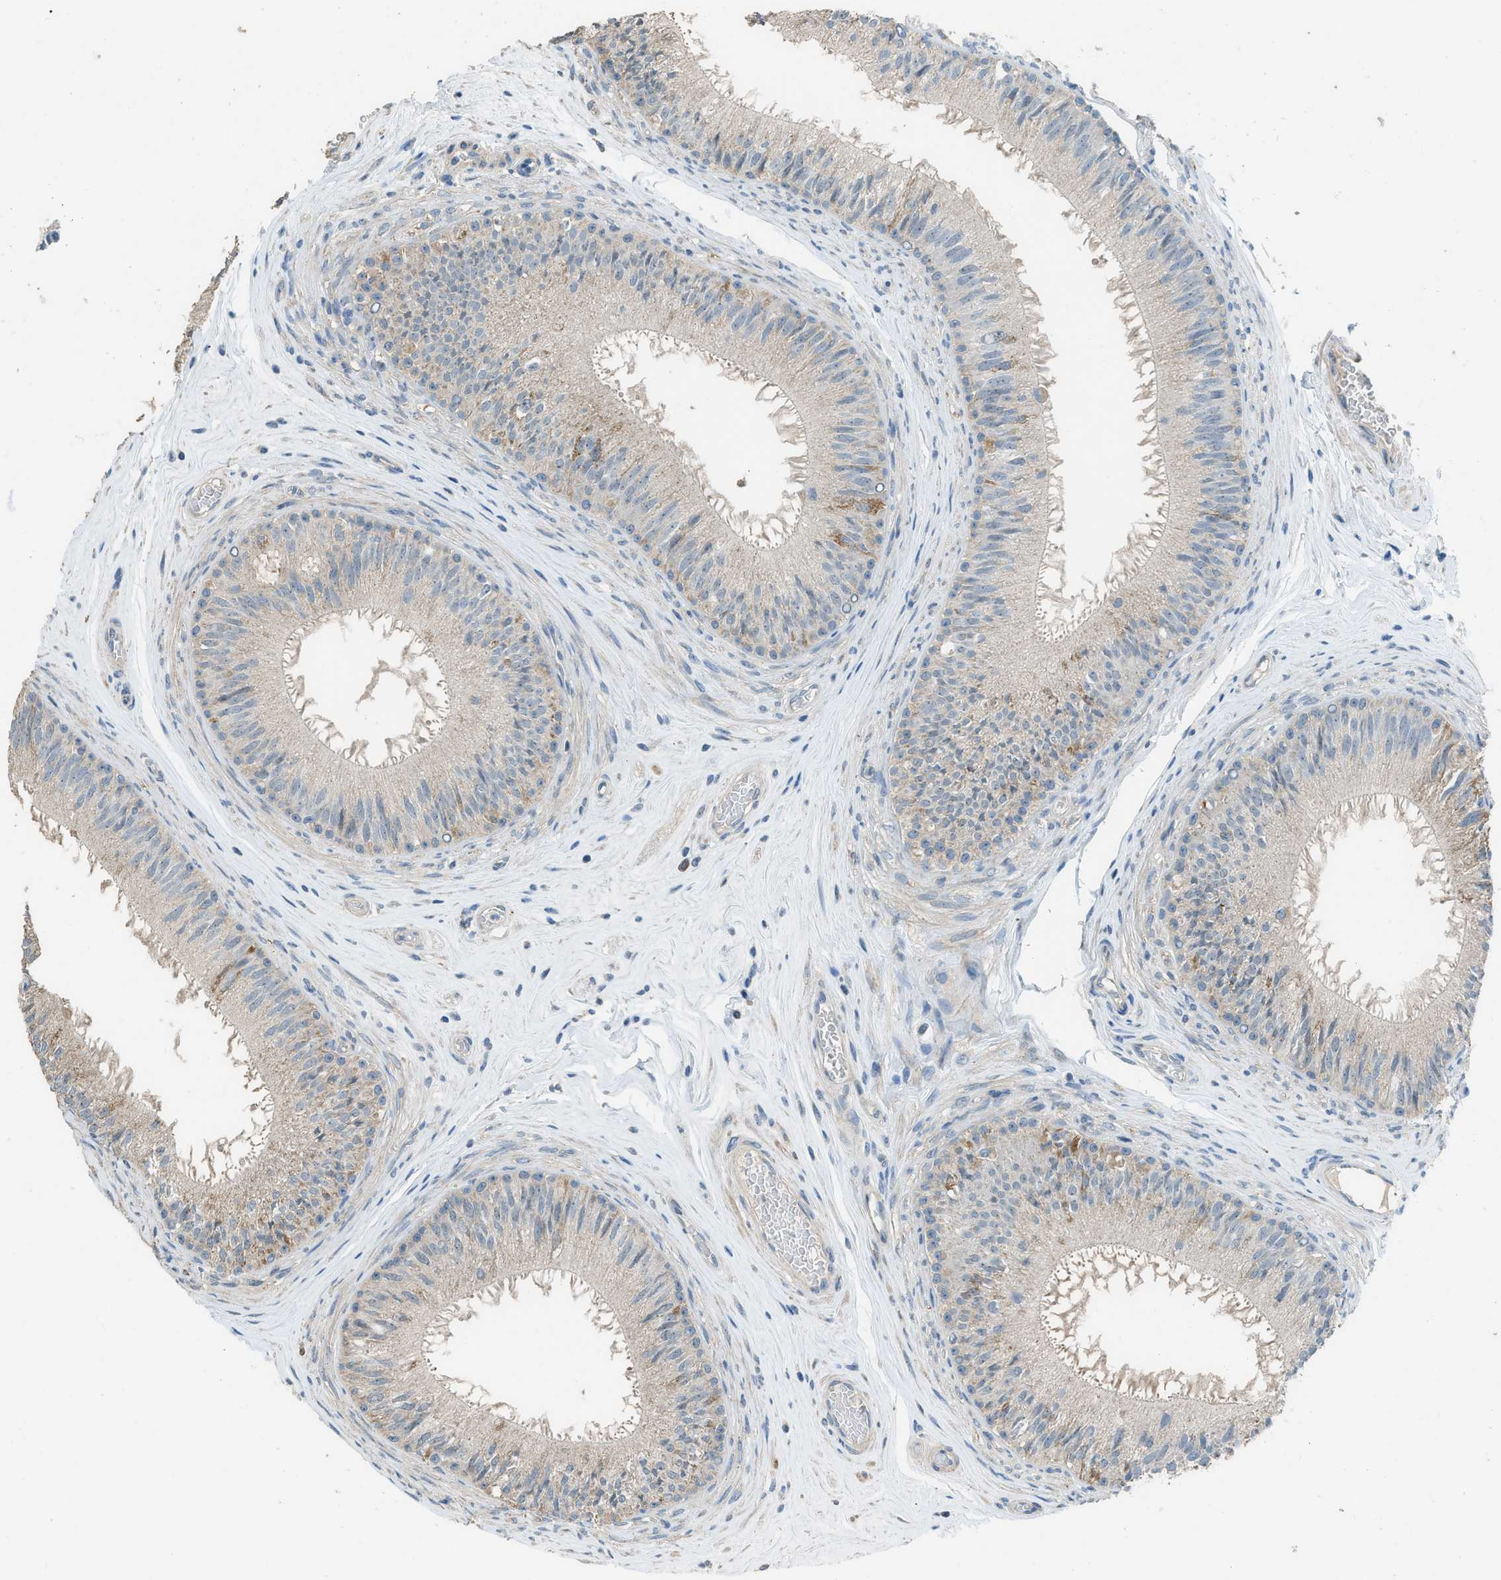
{"staining": {"intensity": "weak", "quantity": "<25%", "location": "cytoplasmic/membranous"}, "tissue": "epididymis", "cell_type": "Glandular cells", "image_type": "normal", "snomed": [{"axis": "morphology", "description": "Normal tissue, NOS"}, {"axis": "topography", "description": "Testis"}, {"axis": "topography", "description": "Epididymis"}], "caption": "Immunohistochemical staining of unremarkable epididymis demonstrates no significant expression in glandular cells. (Stains: DAB (3,3'-diaminobenzidine) IHC with hematoxylin counter stain, Microscopy: brightfield microscopy at high magnification).", "gene": "TIMD4", "patient": {"sex": "male", "age": 36}}